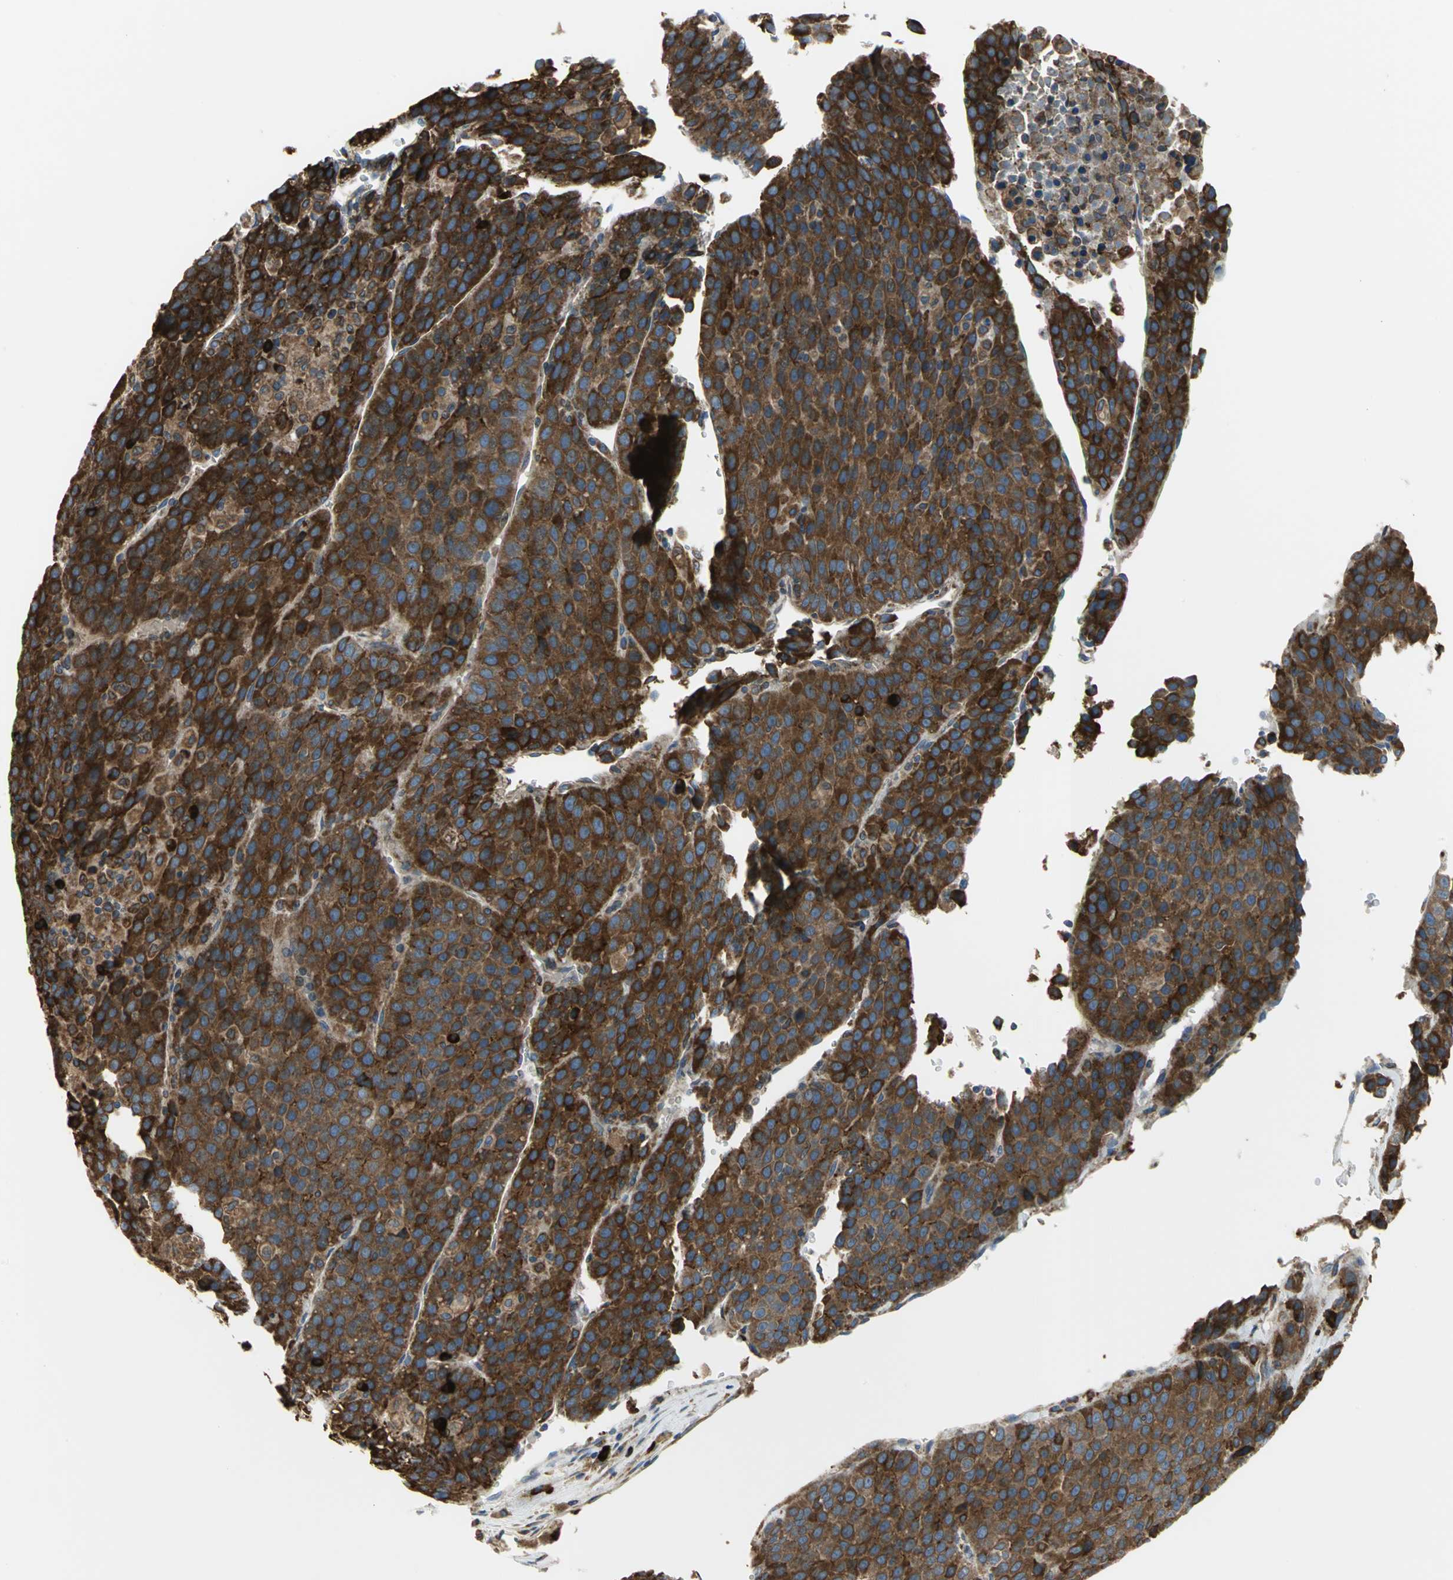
{"staining": {"intensity": "strong", "quantity": ">75%", "location": "cytoplasmic/membranous"}, "tissue": "liver cancer", "cell_type": "Tumor cells", "image_type": "cancer", "snomed": [{"axis": "morphology", "description": "Carcinoma, Hepatocellular, NOS"}, {"axis": "topography", "description": "Liver"}], "caption": "Immunohistochemistry (IHC) histopathology image of neoplastic tissue: human liver cancer (hepatocellular carcinoma) stained using immunohistochemistry exhibits high levels of strong protein expression localized specifically in the cytoplasmic/membranous of tumor cells, appearing as a cytoplasmic/membranous brown color.", "gene": "SDF2L1", "patient": {"sex": "female", "age": 53}}